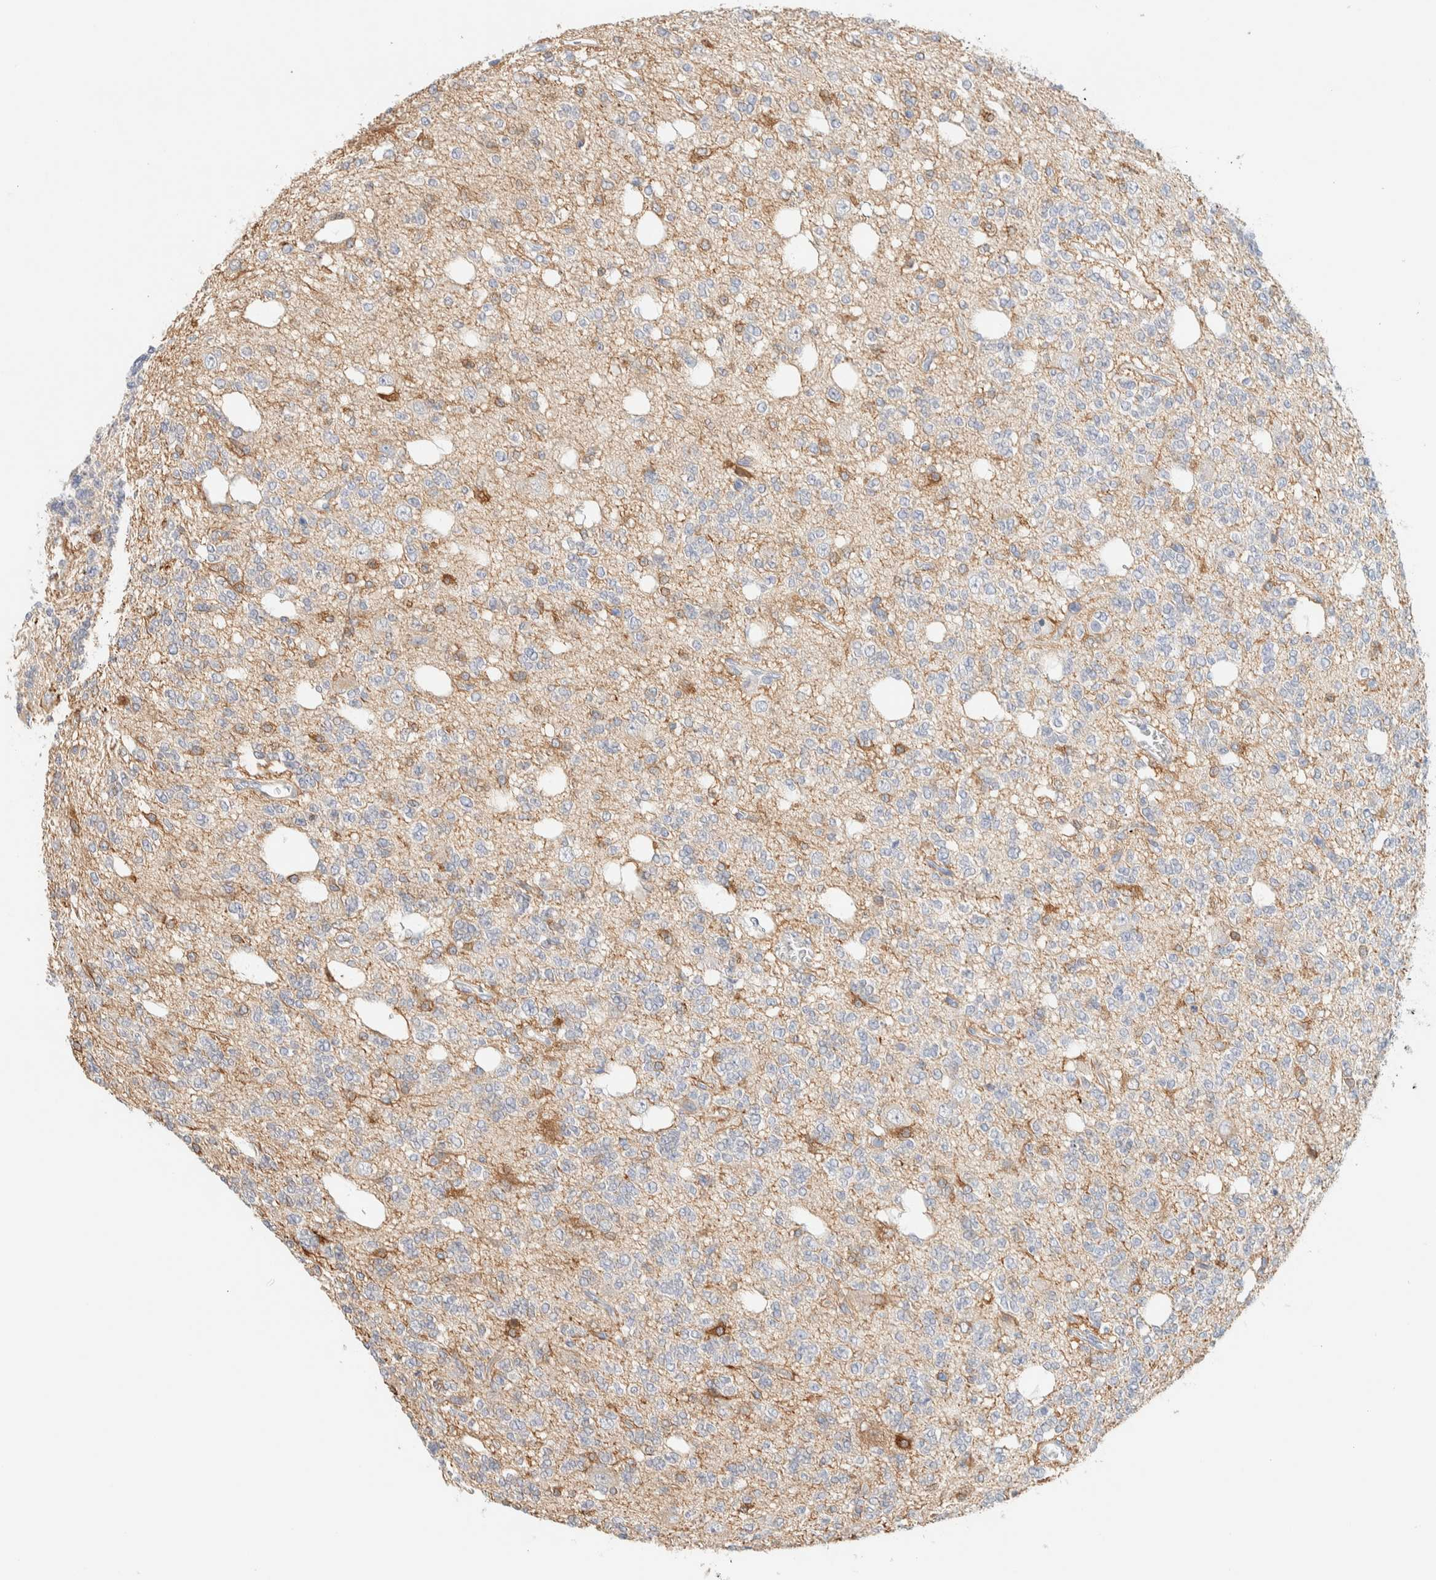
{"staining": {"intensity": "negative", "quantity": "none", "location": "none"}, "tissue": "glioma", "cell_type": "Tumor cells", "image_type": "cancer", "snomed": [{"axis": "morphology", "description": "Glioma, malignant, Low grade"}, {"axis": "topography", "description": "Brain"}], "caption": "High magnification brightfield microscopy of glioma stained with DAB (brown) and counterstained with hematoxylin (blue): tumor cells show no significant expression. Brightfield microscopy of immunohistochemistry (IHC) stained with DAB (brown) and hematoxylin (blue), captured at high magnification.", "gene": "AFMID", "patient": {"sex": "male", "age": 38}}